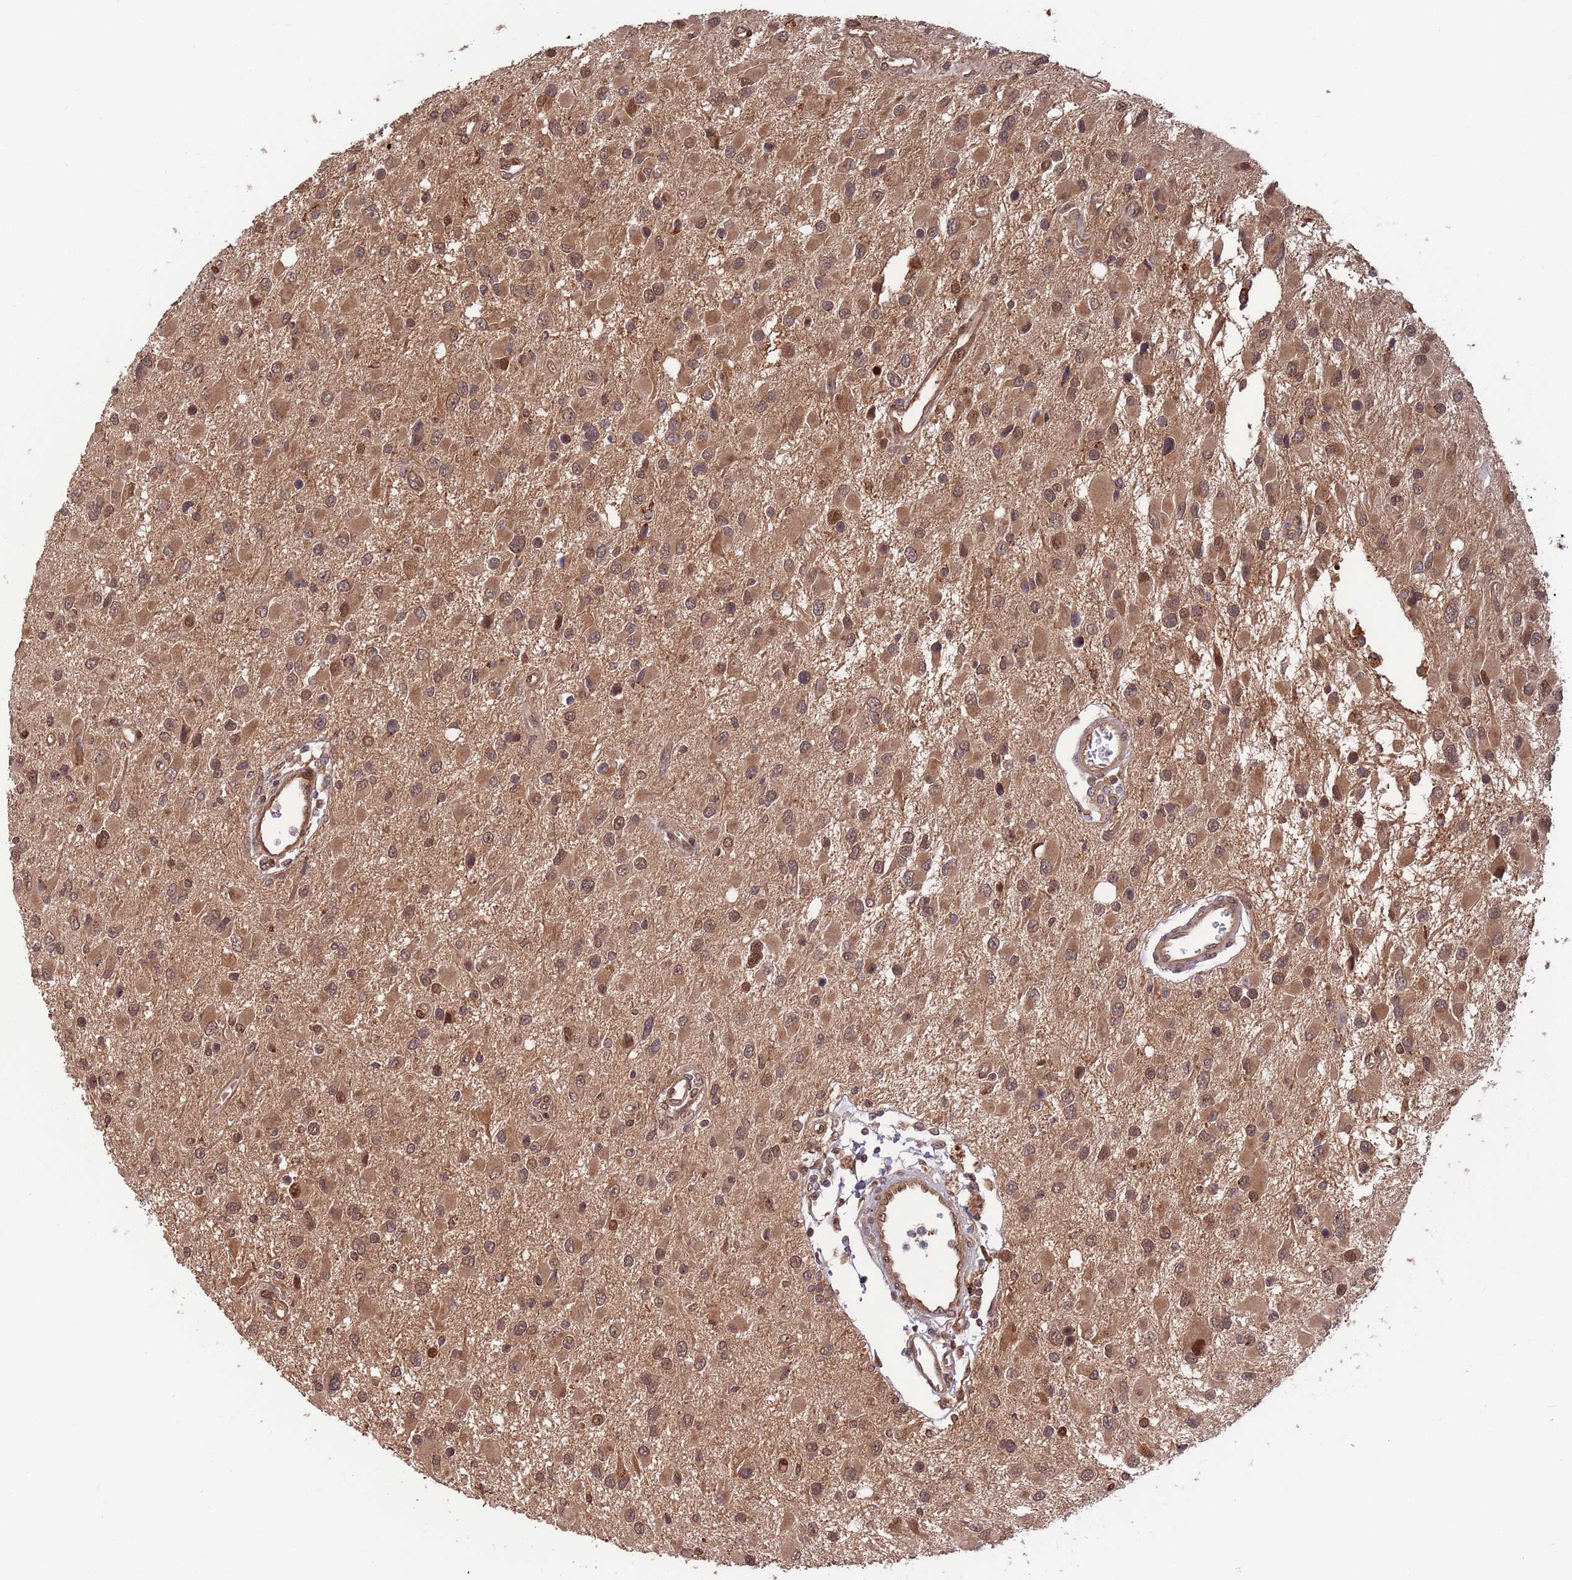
{"staining": {"intensity": "moderate", "quantity": ">75%", "location": "cytoplasmic/membranous,nuclear"}, "tissue": "glioma", "cell_type": "Tumor cells", "image_type": "cancer", "snomed": [{"axis": "morphology", "description": "Glioma, malignant, High grade"}, {"axis": "topography", "description": "Brain"}], "caption": "Protein expression analysis of human glioma reveals moderate cytoplasmic/membranous and nuclear expression in about >75% of tumor cells.", "gene": "SALL1", "patient": {"sex": "male", "age": 53}}